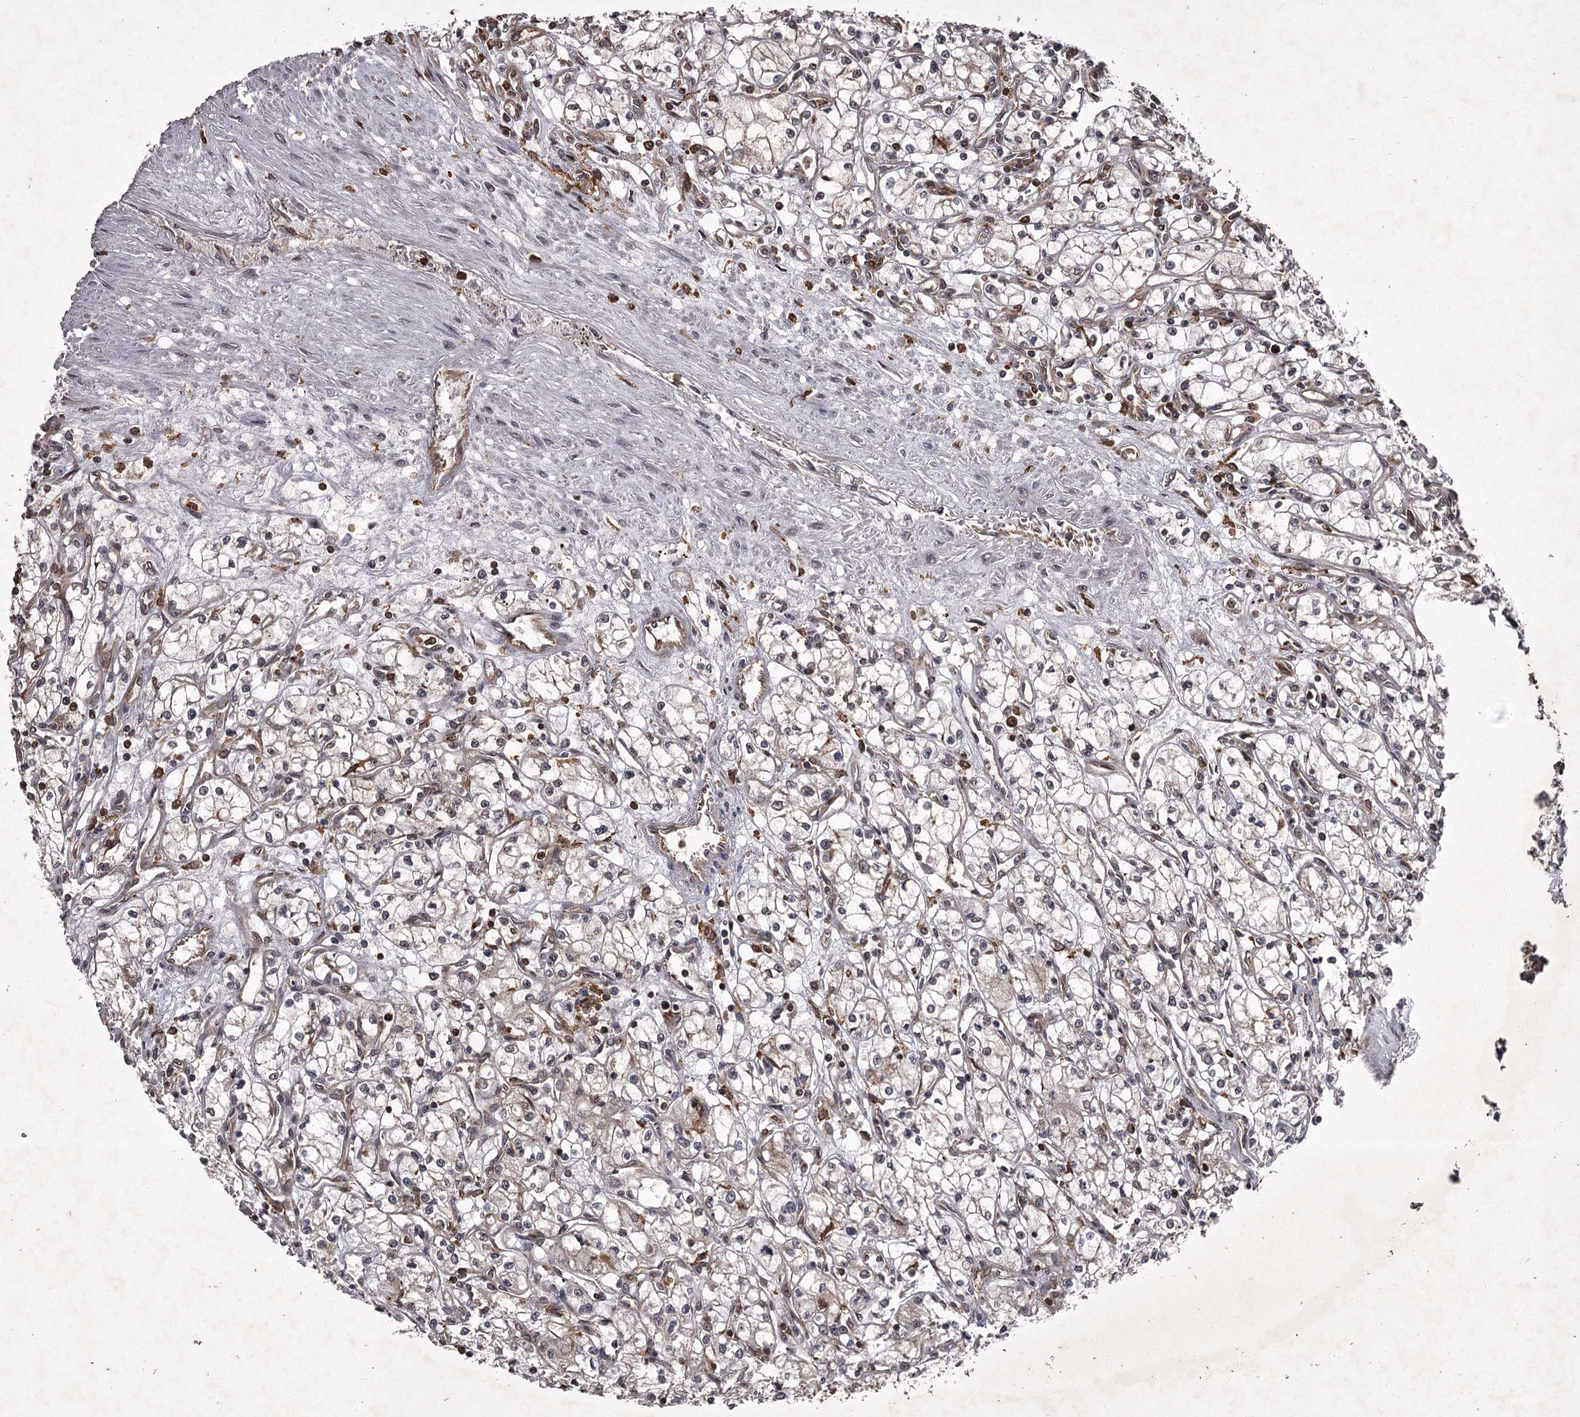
{"staining": {"intensity": "weak", "quantity": "<25%", "location": "cytoplasmic/membranous"}, "tissue": "renal cancer", "cell_type": "Tumor cells", "image_type": "cancer", "snomed": [{"axis": "morphology", "description": "Adenocarcinoma, NOS"}, {"axis": "topography", "description": "Kidney"}], "caption": "Renal cancer (adenocarcinoma) was stained to show a protein in brown. There is no significant expression in tumor cells.", "gene": "TBC1D23", "patient": {"sex": "male", "age": 59}}